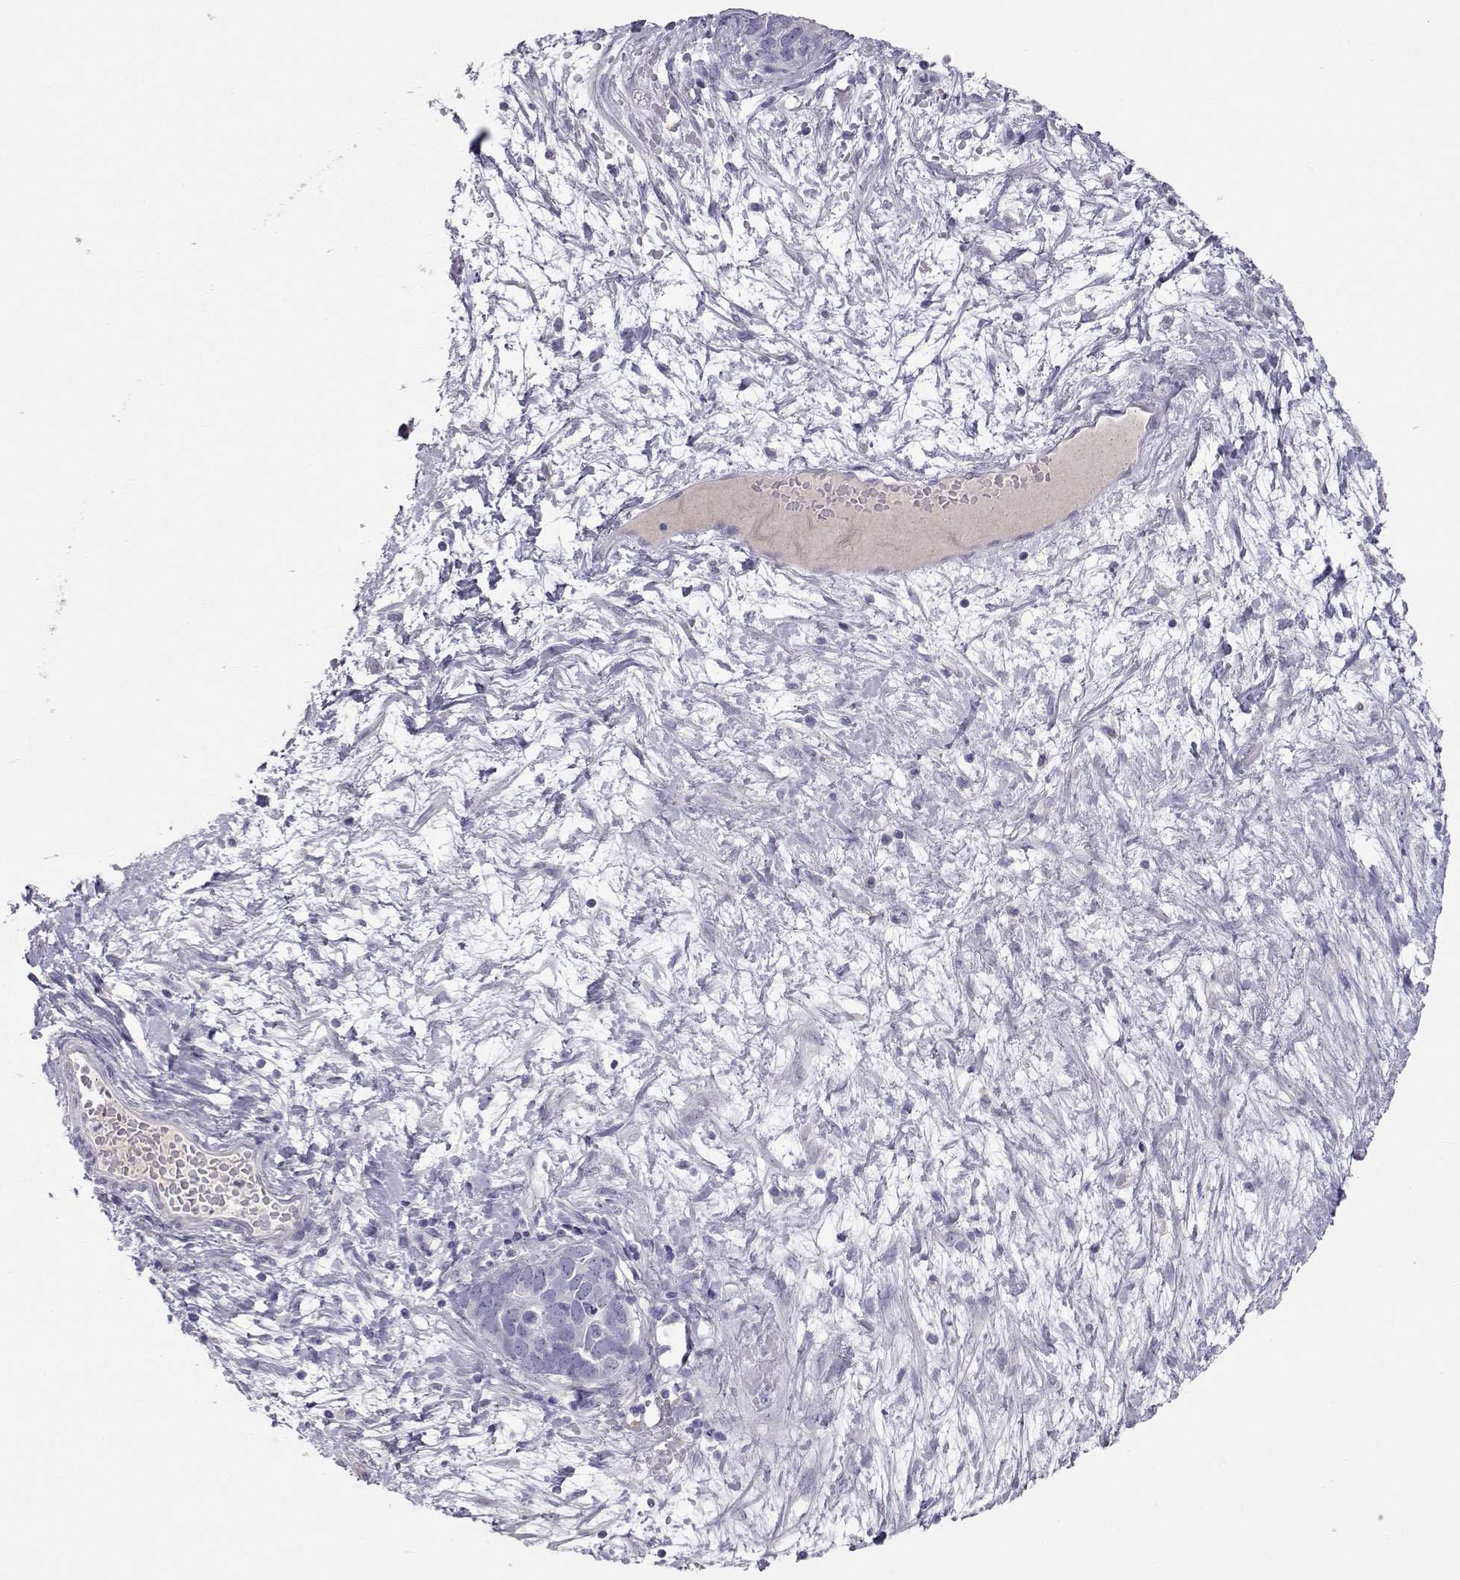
{"staining": {"intensity": "negative", "quantity": "none", "location": "none"}, "tissue": "ovarian cancer", "cell_type": "Tumor cells", "image_type": "cancer", "snomed": [{"axis": "morphology", "description": "Cystadenocarcinoma, serous, NOS"}, {"axis": "topography", "description": "Ovary"}], "caption": "This is an immunohistochemistry (IHC) micrograph of ovarian cancer. There is no expression in tumor cells.", "gene": "PMCH", "patient": {"sex": "female", "age": 54}}